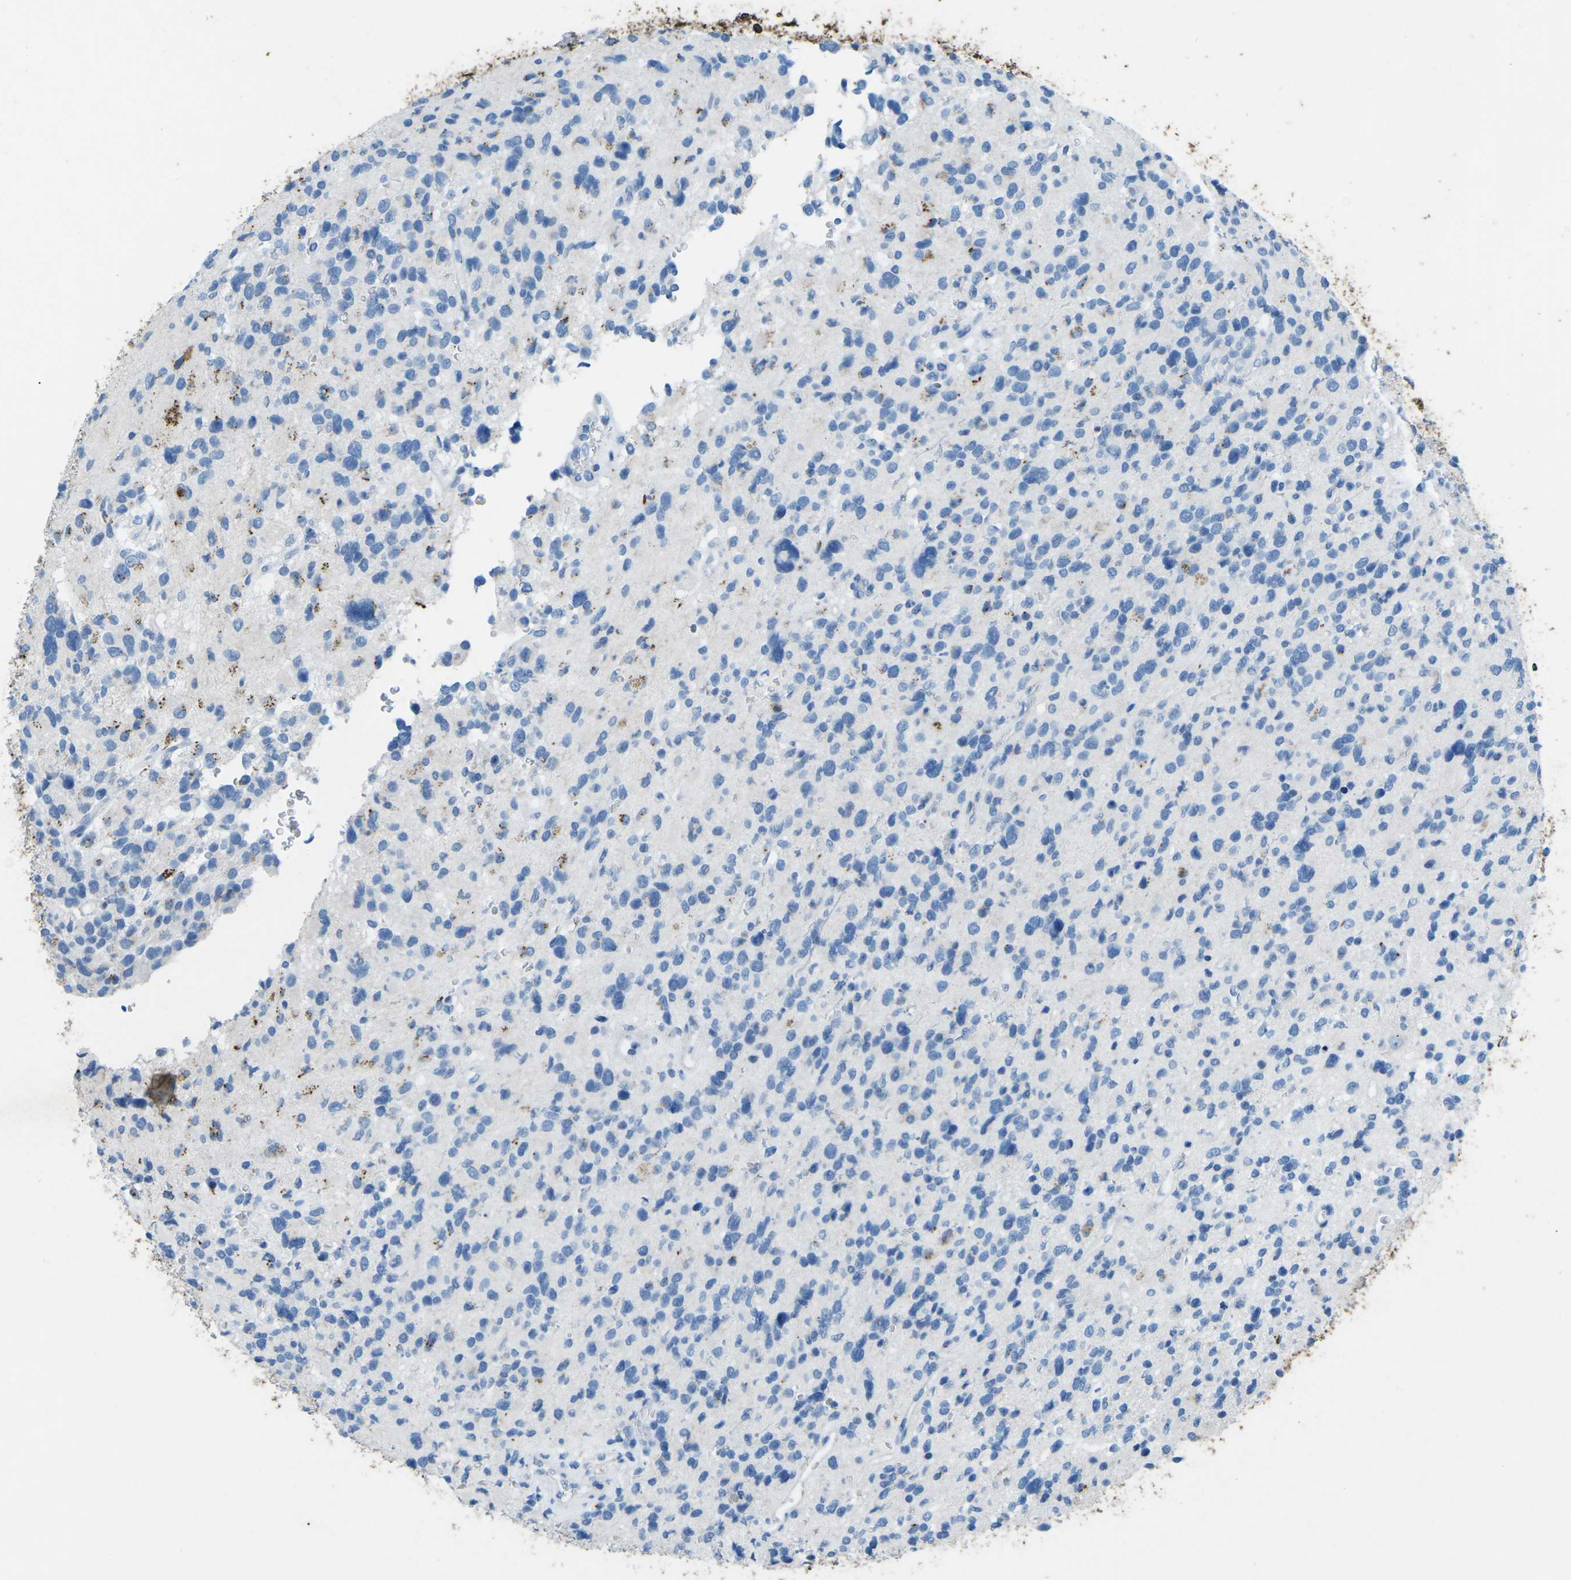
{"staining": {"intensity": "negative", "quantity": "none", "location": "none"}, "tissue": "glioma", "cell_type": "Tumor cells", "image_type": "cancer", "snomed": [{"axis": "morphology", "description": "Glioma, malignant, High grade"}, {"axis": "topography", "description": "Brain"}], "caption": "The immunohistochemistry (IHC) histopathology image has no significant staining in tumor cells of glioma tissue. The staining was performed using DAB to visualize the protein expression in brown, while the nuclei were stained in blue with hematoxylin (Magnification: 20x).", "gene": "CTAGE1", "patient": {"sex": "male", "age": 48}}